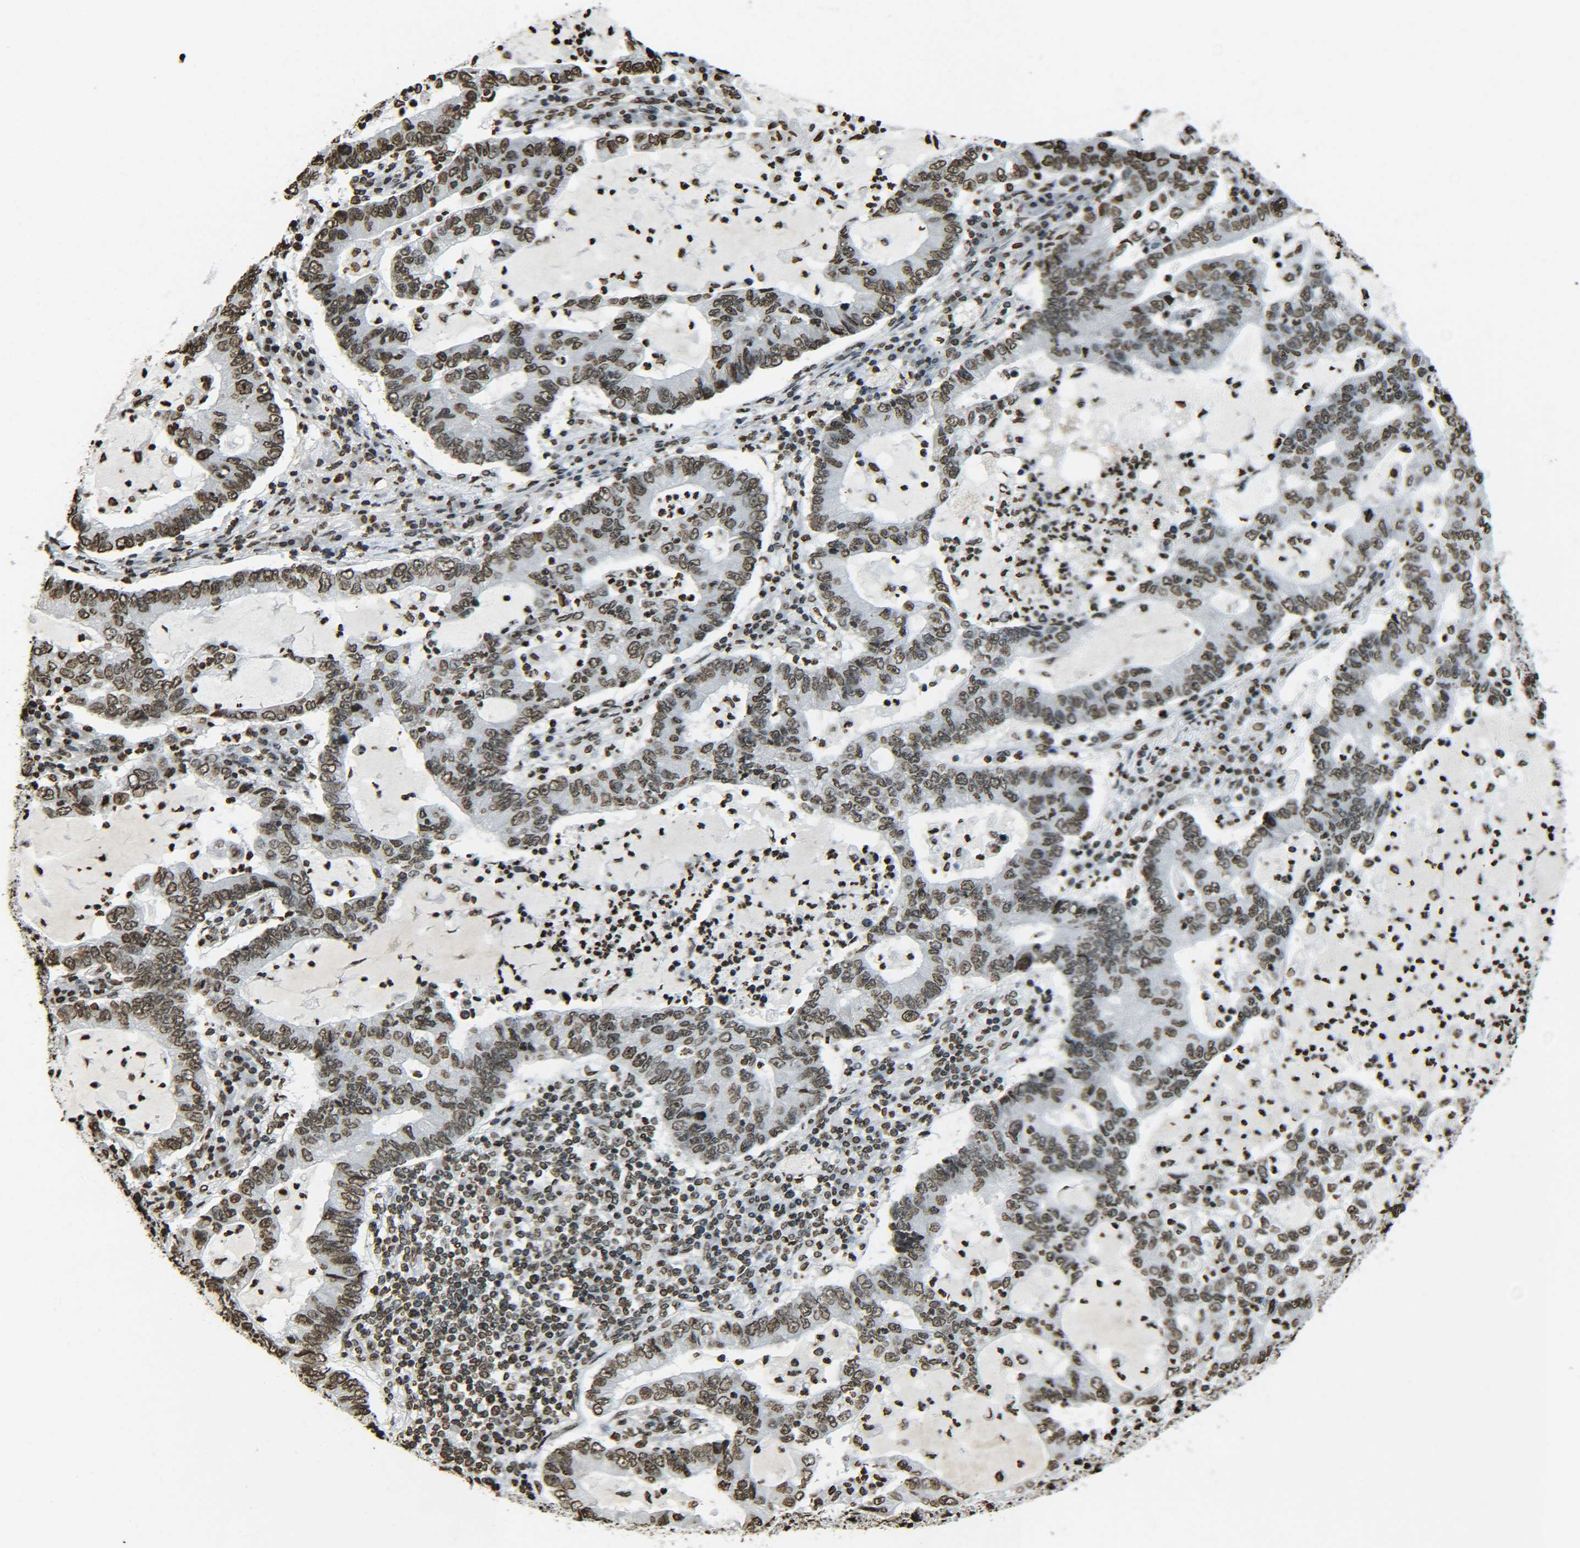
{"staining": {"intensity": "moderate", "quantity": ">75%", "location": "nuclear"}, "tissue": "lung cancer", "cell_type": "Tumor cells", "image_type": "cancer", "snomed": [{"axis": "morphology", "description": "Adenocarcinoma, NOS"}, {"axis": "topography", "description": "Lung"}], "caption": "Adenocarcinoma (lung) stained with a protein marker displays moderate staining in tumor cells.", "gene": "H4C16", "patient": {"sex": "female", "age": 51}}